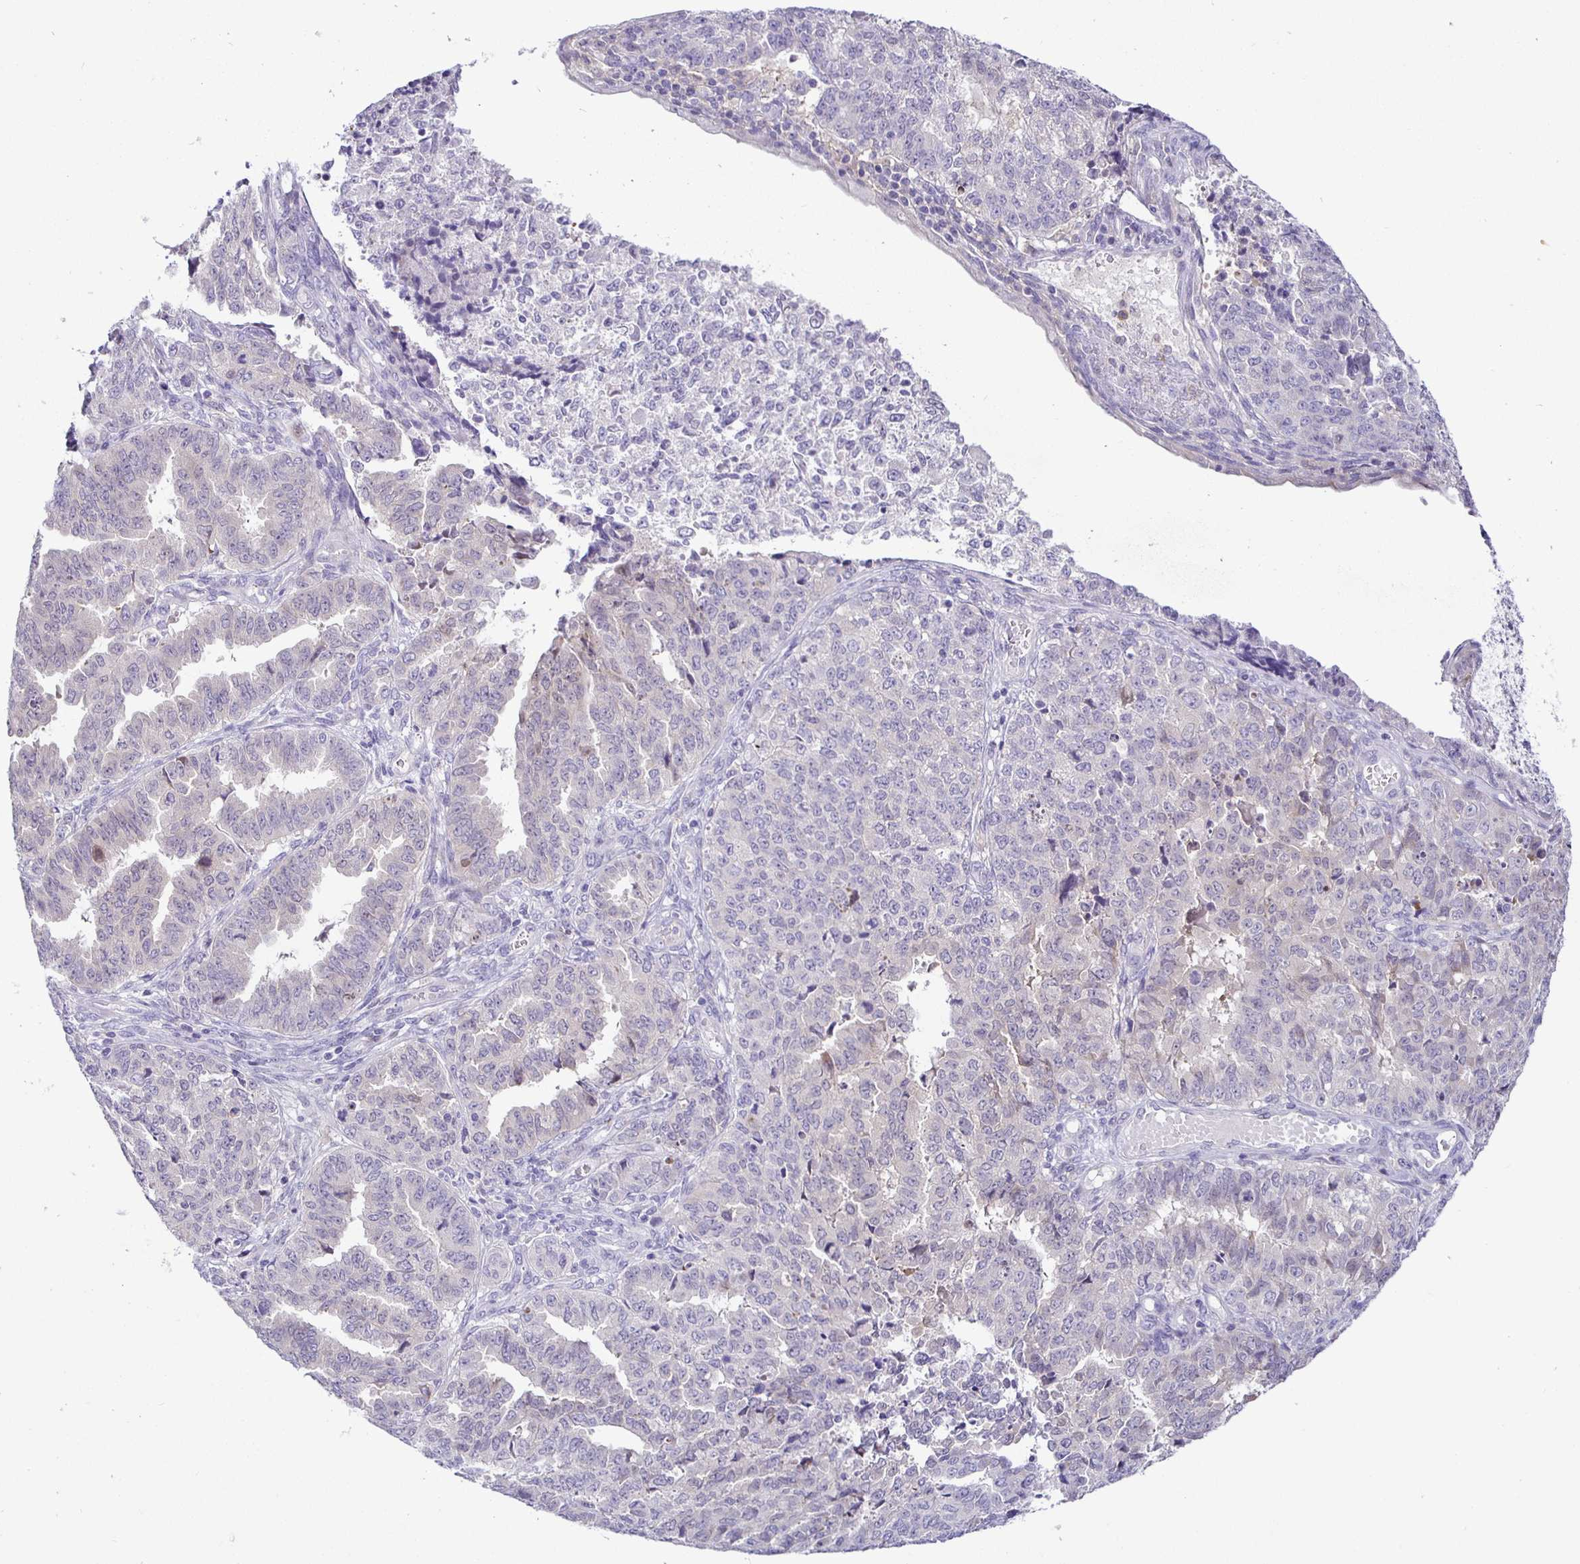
{"staining": {"intensity": "negative", "quantity": "none", "location": "none"}, "tissue": "endometrial cancer", "cell_type": "Tumor cells", "image_type": "cancer", "snomed": [{"axis": "morphology", "description": "Adenocarcinoma, NOS"}, {"axis": "topography", "description": "Endometrium"}], "caption": "Photomicrograph shows no significant protein expression in tumor cells of adenocarcinoma (endometrial). Brightfield microscopy of immunohistochemistry (IHC) stained with DAB (3,3'-diaminobenzidine) (brown) and hematoxylin (blue), captured at high magnification.", "gene": "SIRPA", "patient": {"sex": "female", "age": 50}}